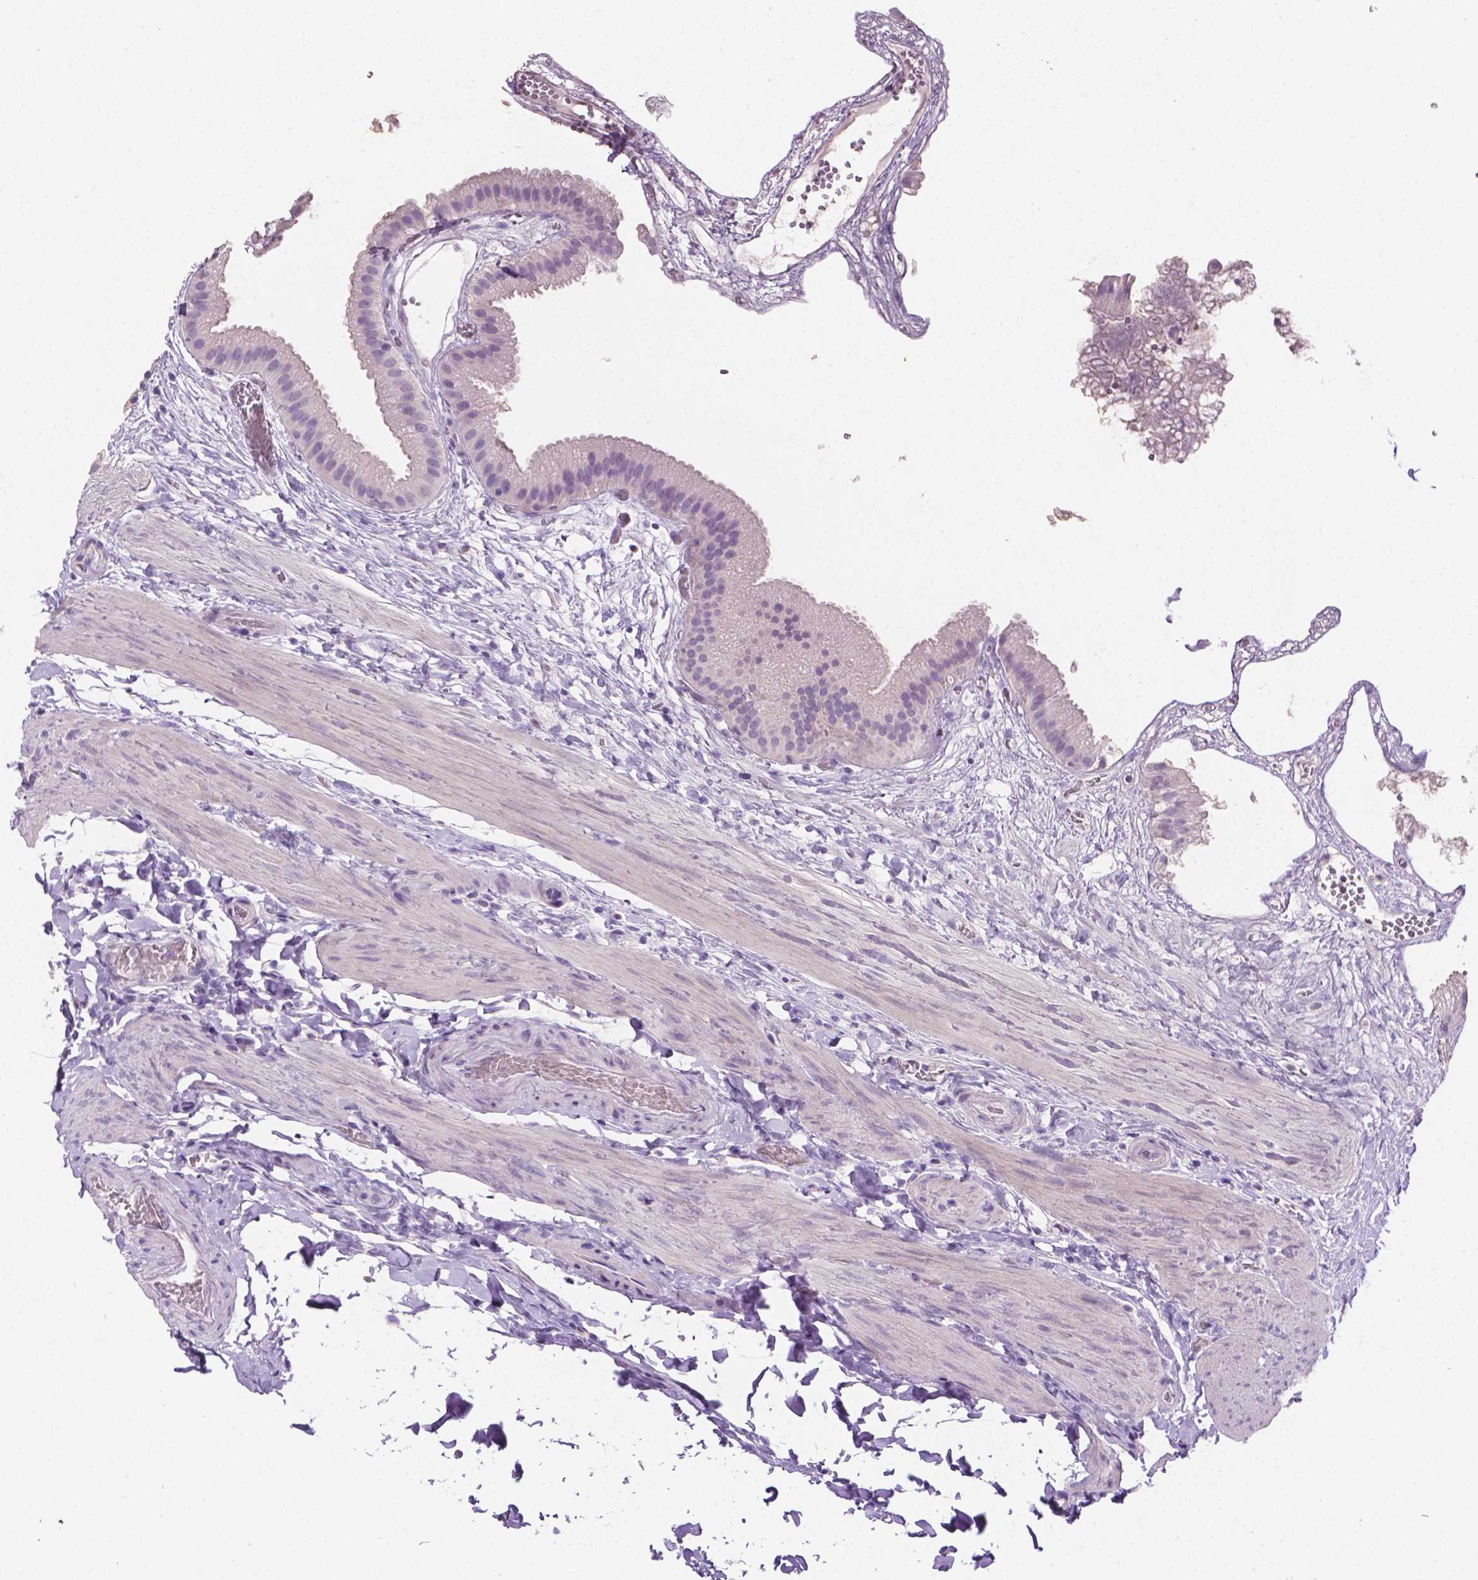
{"staining": {"intensity": "negative", "quantity": "none", "location": "none"}, "tissue": "gallbladder", "cell_type": "Glandular cells", "image_type": "normal", "snomed": [{"axis": "morphology", "description": "Normal tissue, NOS"}, {"axis": "topography", "description": "Gallbladder"}], "caption": "Immunohistochemistry histopathology image of normal gallbladder: human gallbladder stained with DAB (3,3'-diaminobenzidine) reveals no significant protein expression in glandular cells.", "gene": "TNNI2", "patient": {"sex": "female", "age": 63}}